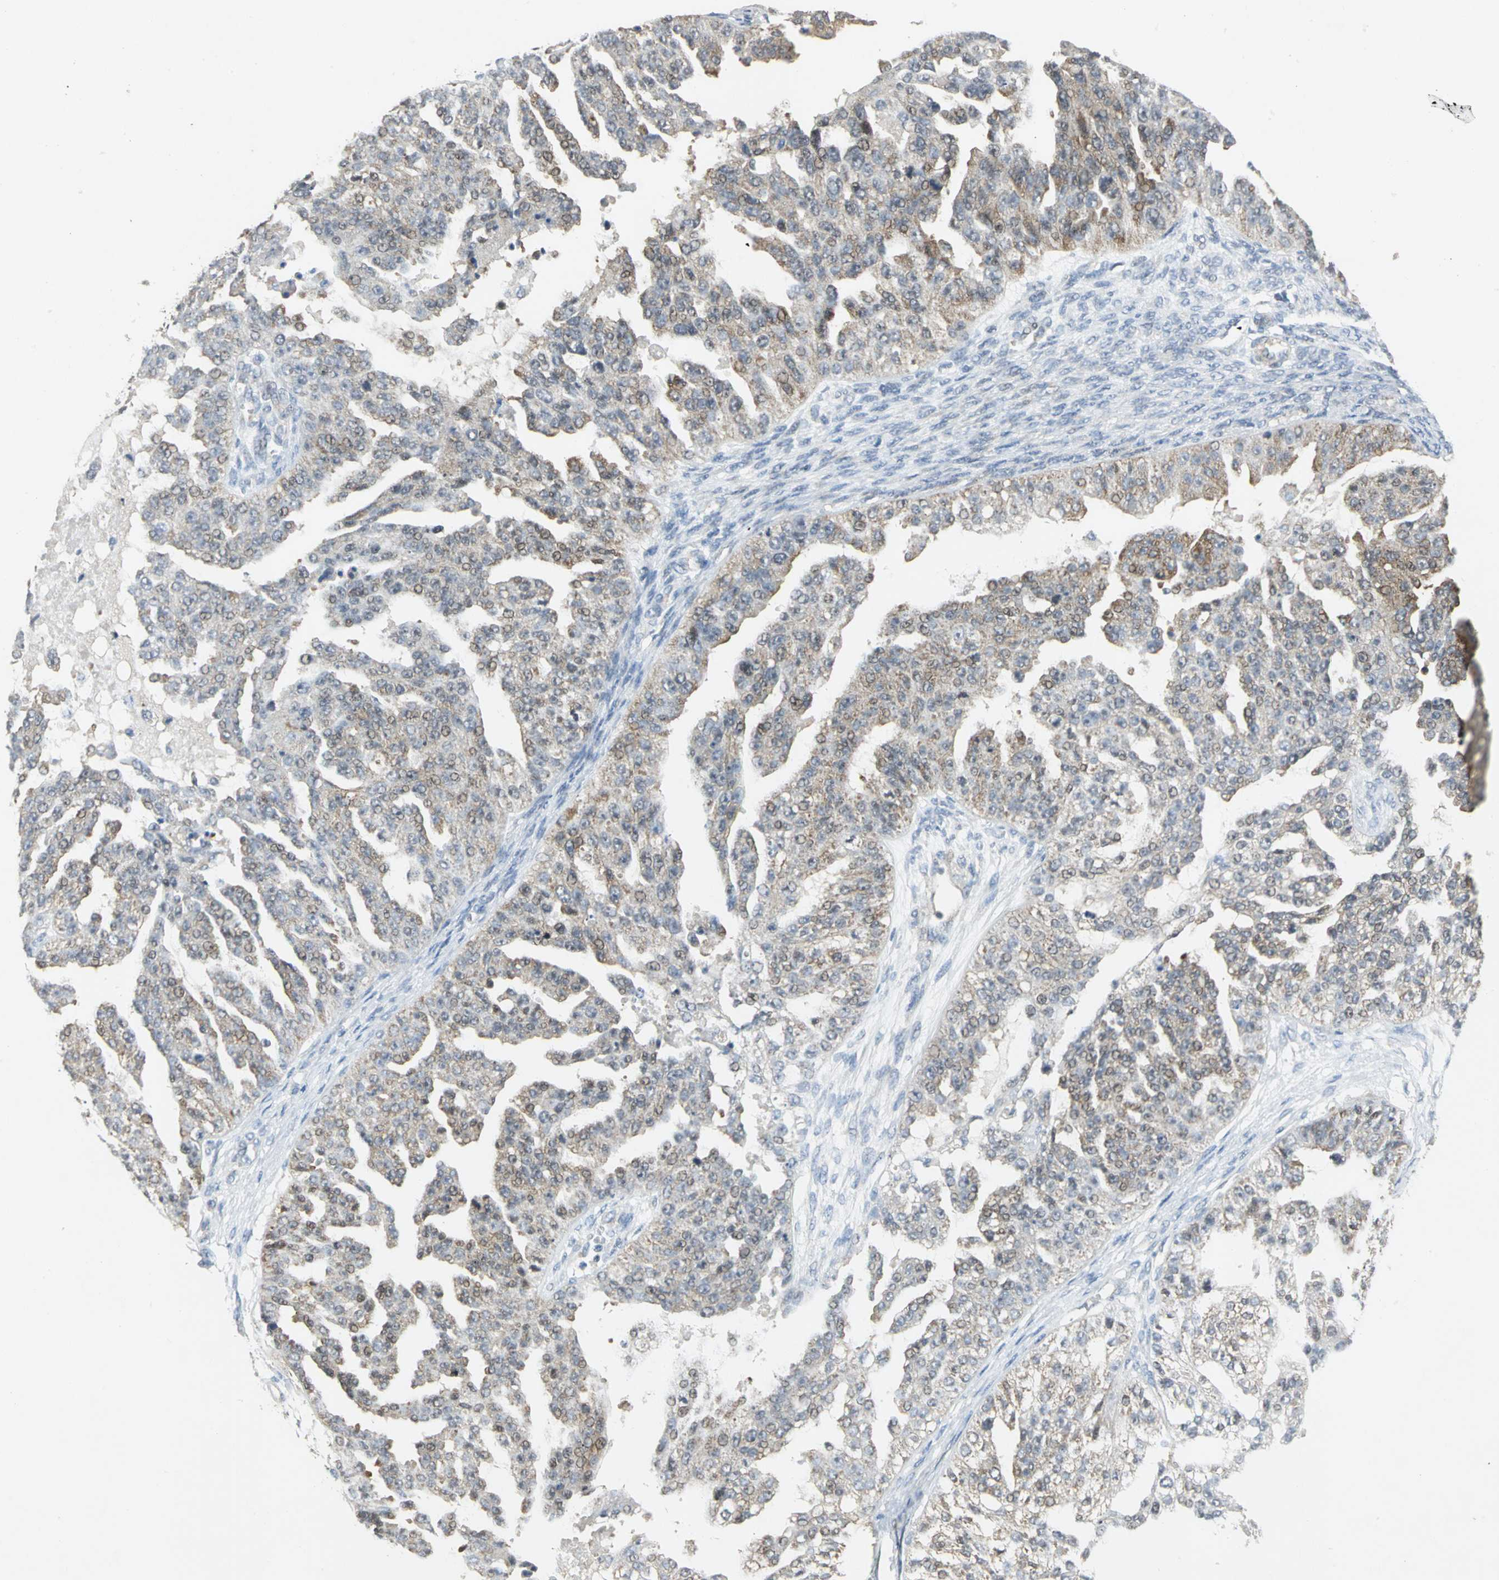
{"staining": {"intensity": "weak", "quantity": "25%-75%", "location": "nuclear"}, "tissue": "ovarian cancer", "cell_type": "Tumor cells", "image_type": "cancer", "snomed": [{"axis": "morphology", "description": "Cystadenocarcinoma, serous, NOS"}, {"axis": "topography", "description": "Ovary"}], "caption": "A low amount of weak nuclear expression is appreciated in approximately 25%-75% of tumor cells in ovarian cancer tissue.", "gene": "PPIA", "patient": {"sex": "female", "age": 58}}